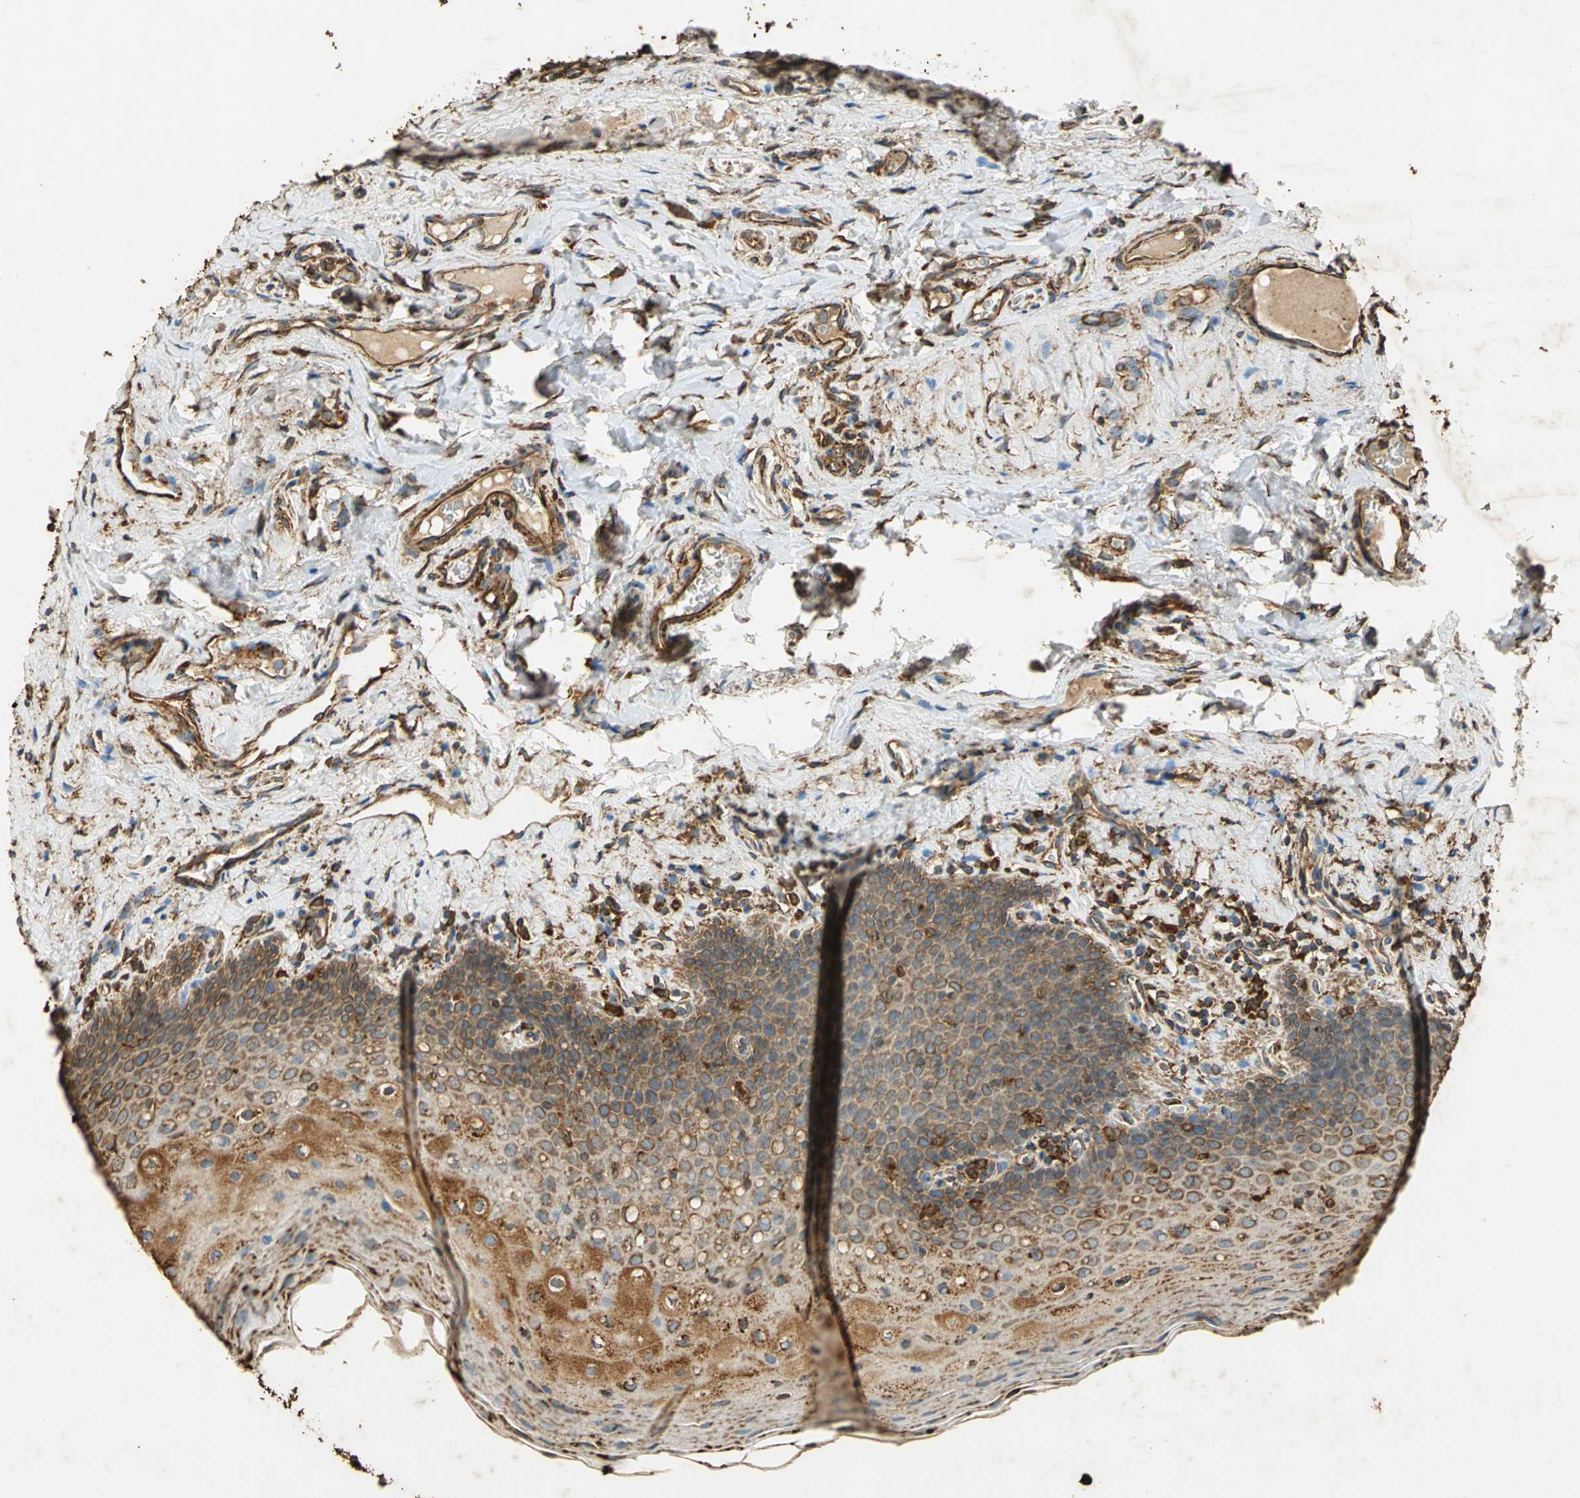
{"staining": {"intensity": "moderate", "quantity": ">75%", "location": "cytoplasmic/membranous"}, "tissue": "oral mucosa", "cell_type": "Squamous epithelial cells", "image_type": "normal", "snomed": [{"axis": "morphology", "description": "Normal tissue, NOS"}, {"axis": "topography", "description": "Oral tissue"}], "caption": "Immunohistochemical staining of unremarkable oral mucosa displays medium levels of moderate cytoplasmic/membranous expression in about >75% of squamous epithelial cells.", "gene": "HSP90B1", "patient": {"sex": "male", "age": 20}}